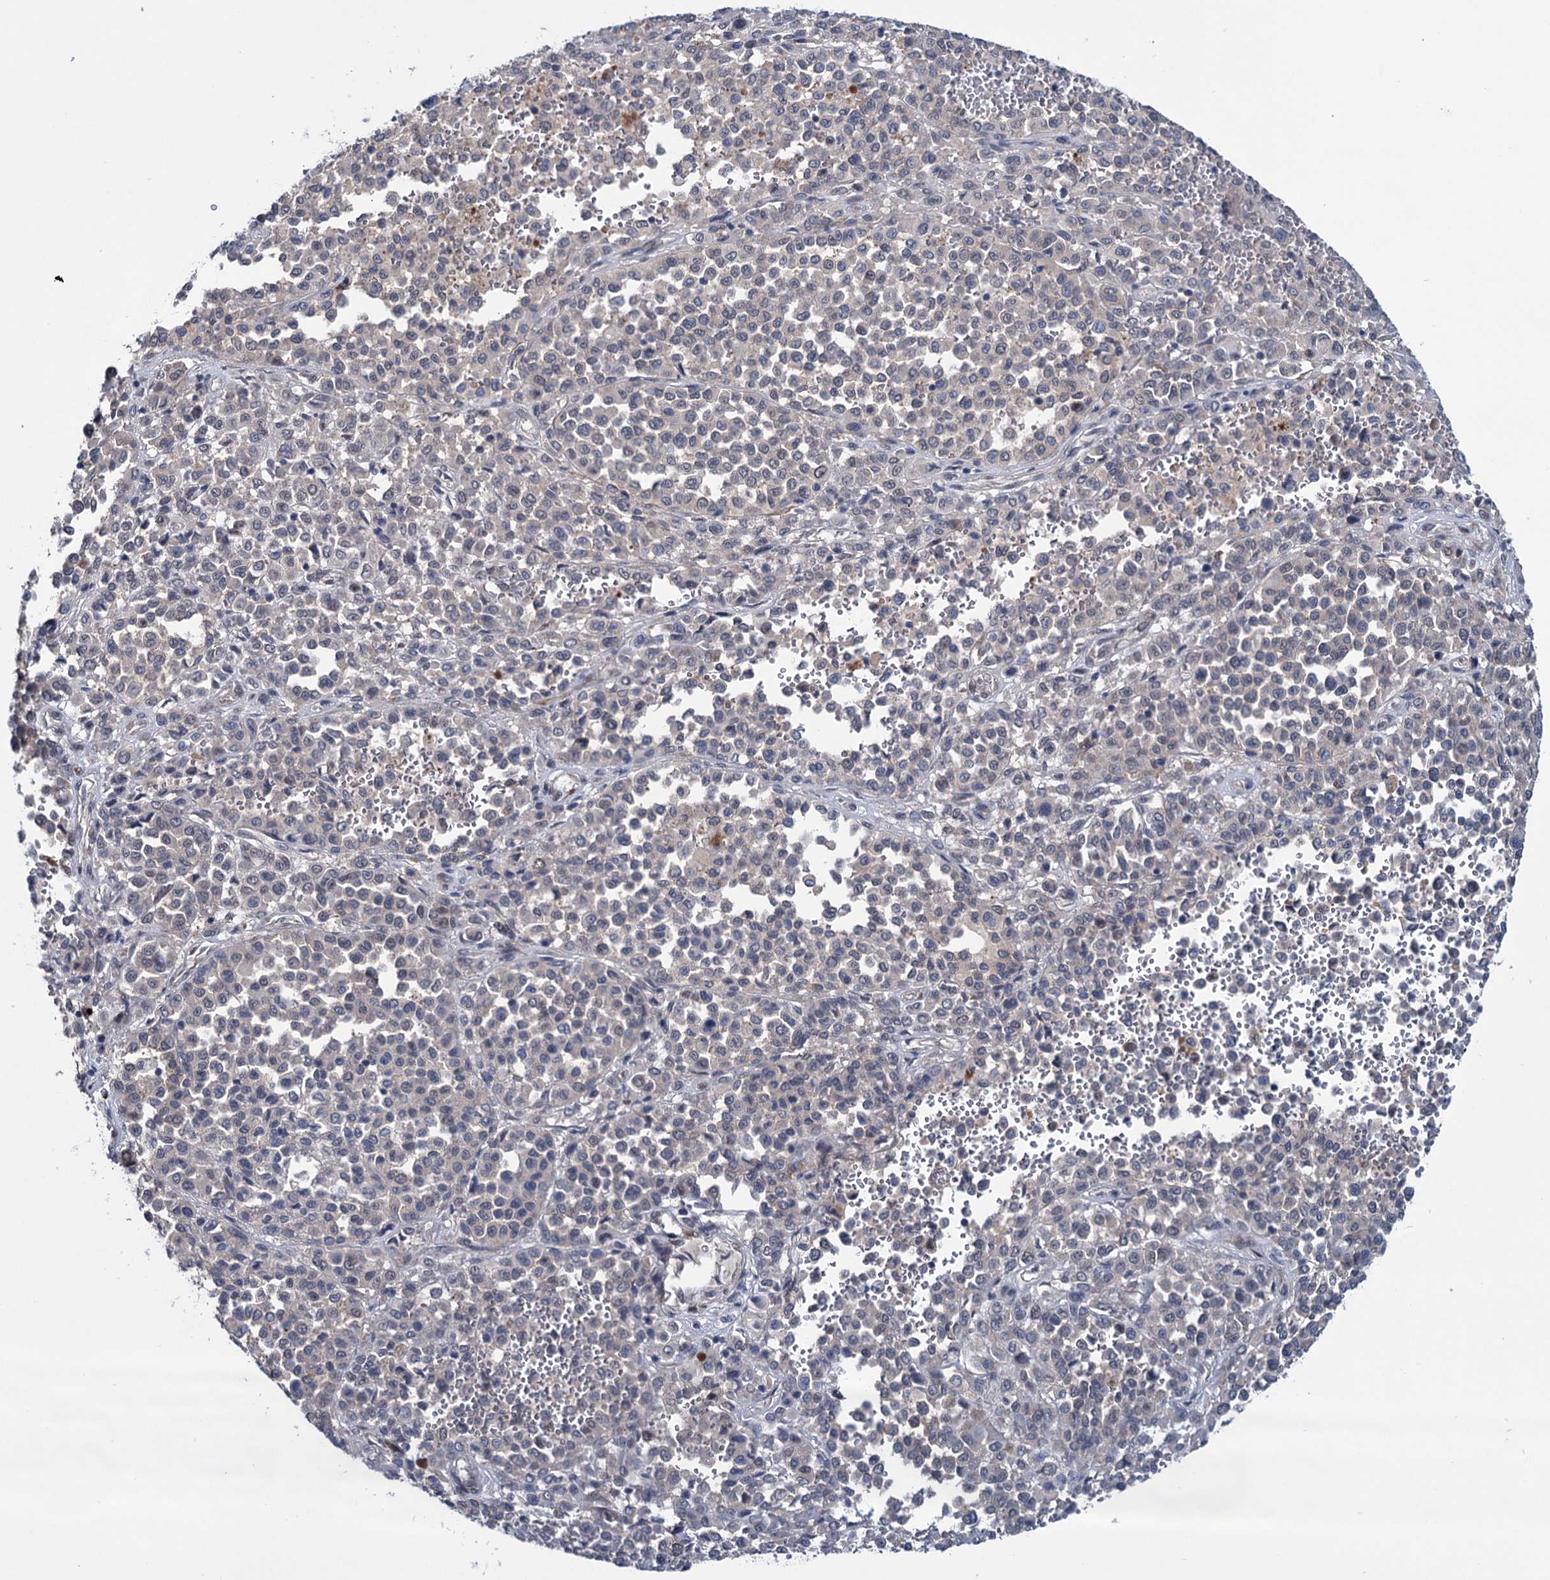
{"staining": {"intensity": "negative", "quantity": "none", "location": "none"}, "tissue": "melanoma", "cell_type": "Tumor cells", "image_type": "cancer", "snomed": [{"axis": "morphology", "description": "Malignant melanoma, Metastatic site"}, {"axis": "topography", "description": "Pancreas"}], "caption": "The image demonstrates no staining of tumor cells in malignant melanoma (metastatic site).", "gene": "EYA4", "patient": {"sex": "female", "age": 30}}